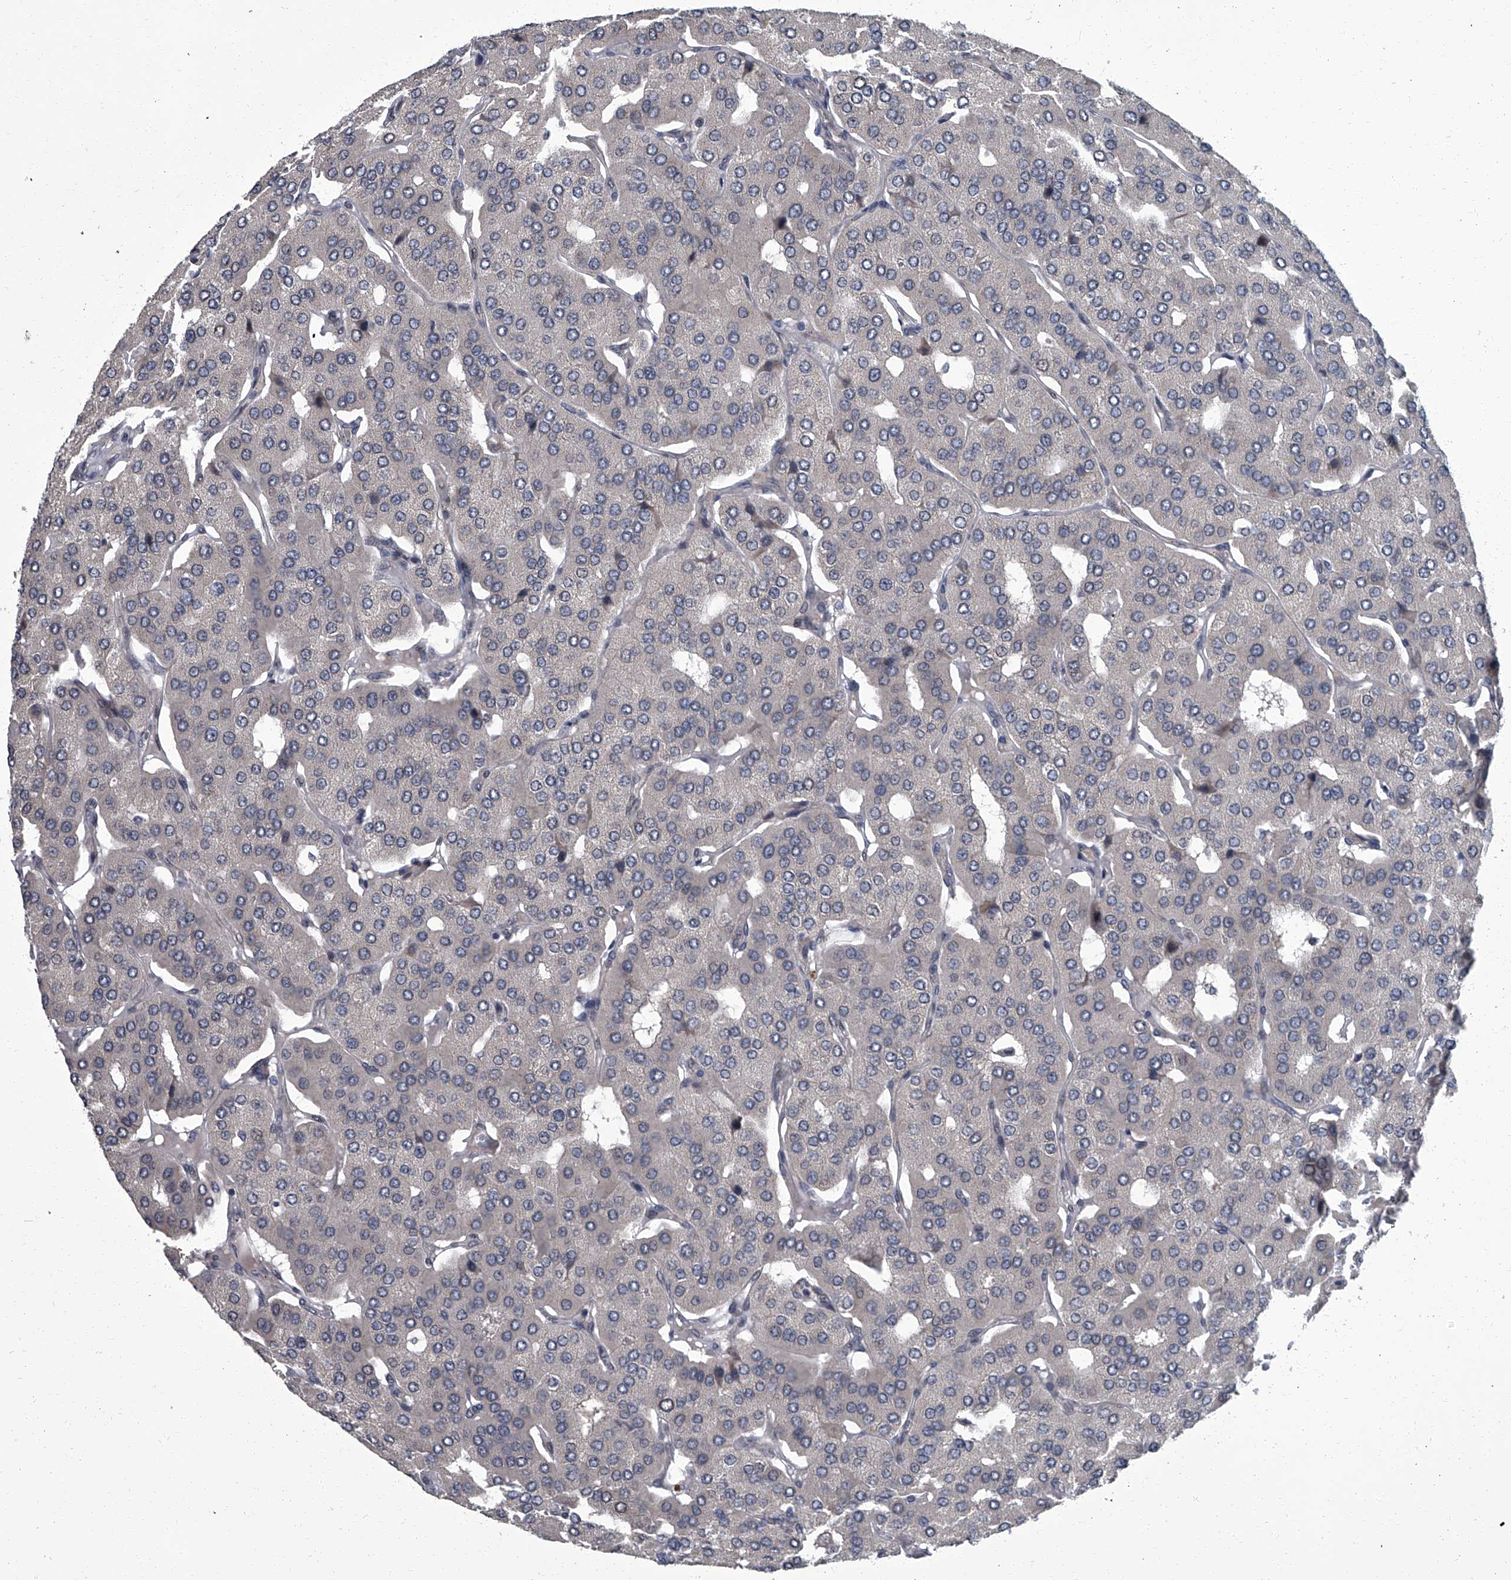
{"staining": {"intensity": "negative", "quantity": "none", "location": "none"}, "tissue": "parathyroid gland", "cell_type": "Glandular cells", "image_type": "normal", "snomed": [{"axis": "morphology", "description": "Normal tissue, NOS"}, {"axis": "morphology", "description": "Adenoma, NOS"}, {"axis": "topography", "description": "Parathyroid gland"}], "caption": "The immunohistochemistry histopathology image has no significant positivity in glandular cells of parathyroid gland. The staining was performed using DAB to visualize the protein expression in brown, while the nuclei were stained in blue with hematoxylin (Magnification: 20x).", "gene": "ZNF274", "patient": {"sex": "female", "age": 86}}